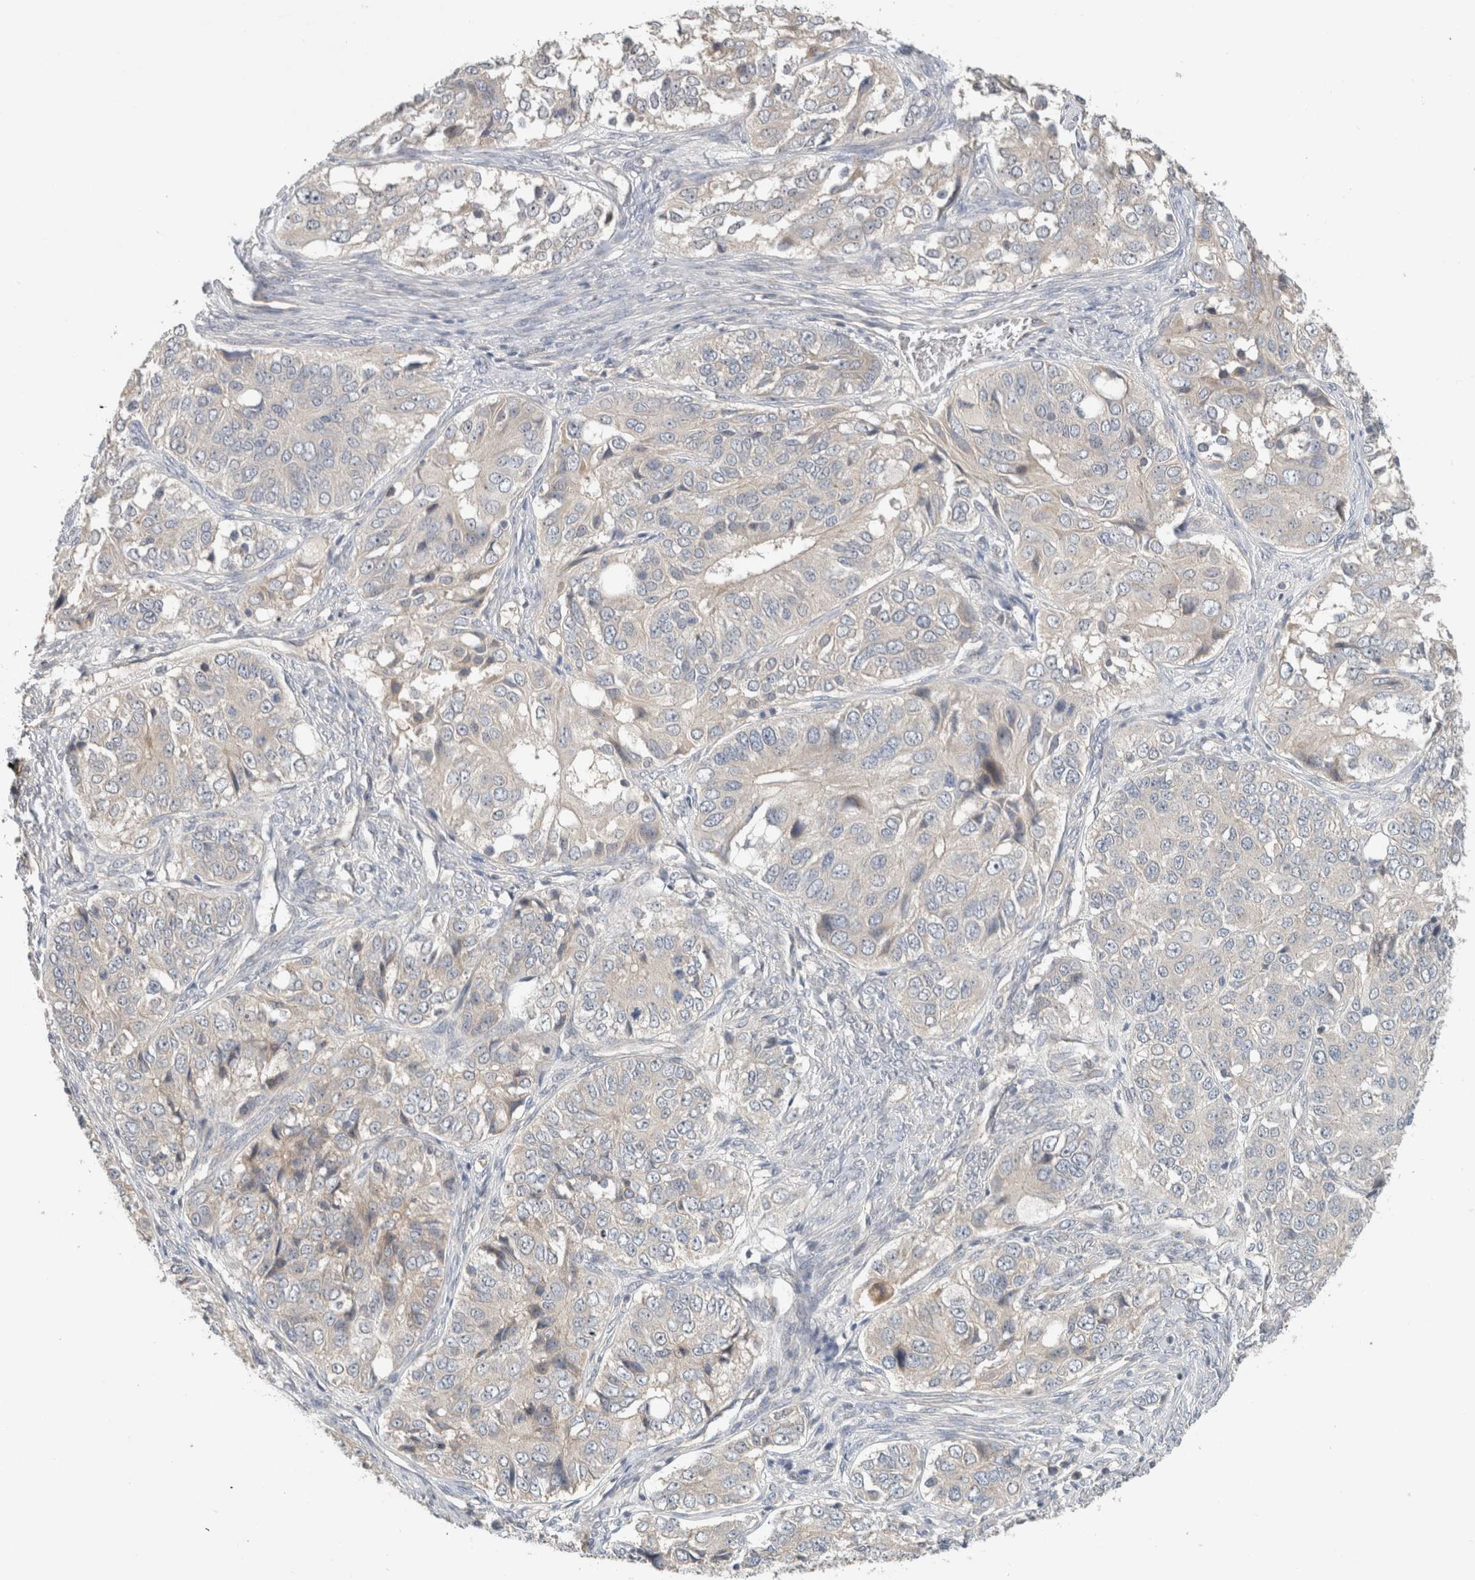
{"staining": {"intensity": "negative", "quantity": "none", "location": "none"}, "tissue": "ovarian cancer", "cell_type": "Tumor cells", "image_type": "cancer", "snomed": [{"axis": "morphology", "description": "Carcinoma, endometroid"}, {"axis": "topography", "description": "Ovary"}], "caption": "Ovarian cancer (endometroid carcinoma) was stained to show a protein in brown. There is no significant staining in tumor cells. (Immunohistochemistry, brightfield microscopy, high magnification).", "gene": "ERCC6L2", "patient": {"sex": "female", "age": 51}}